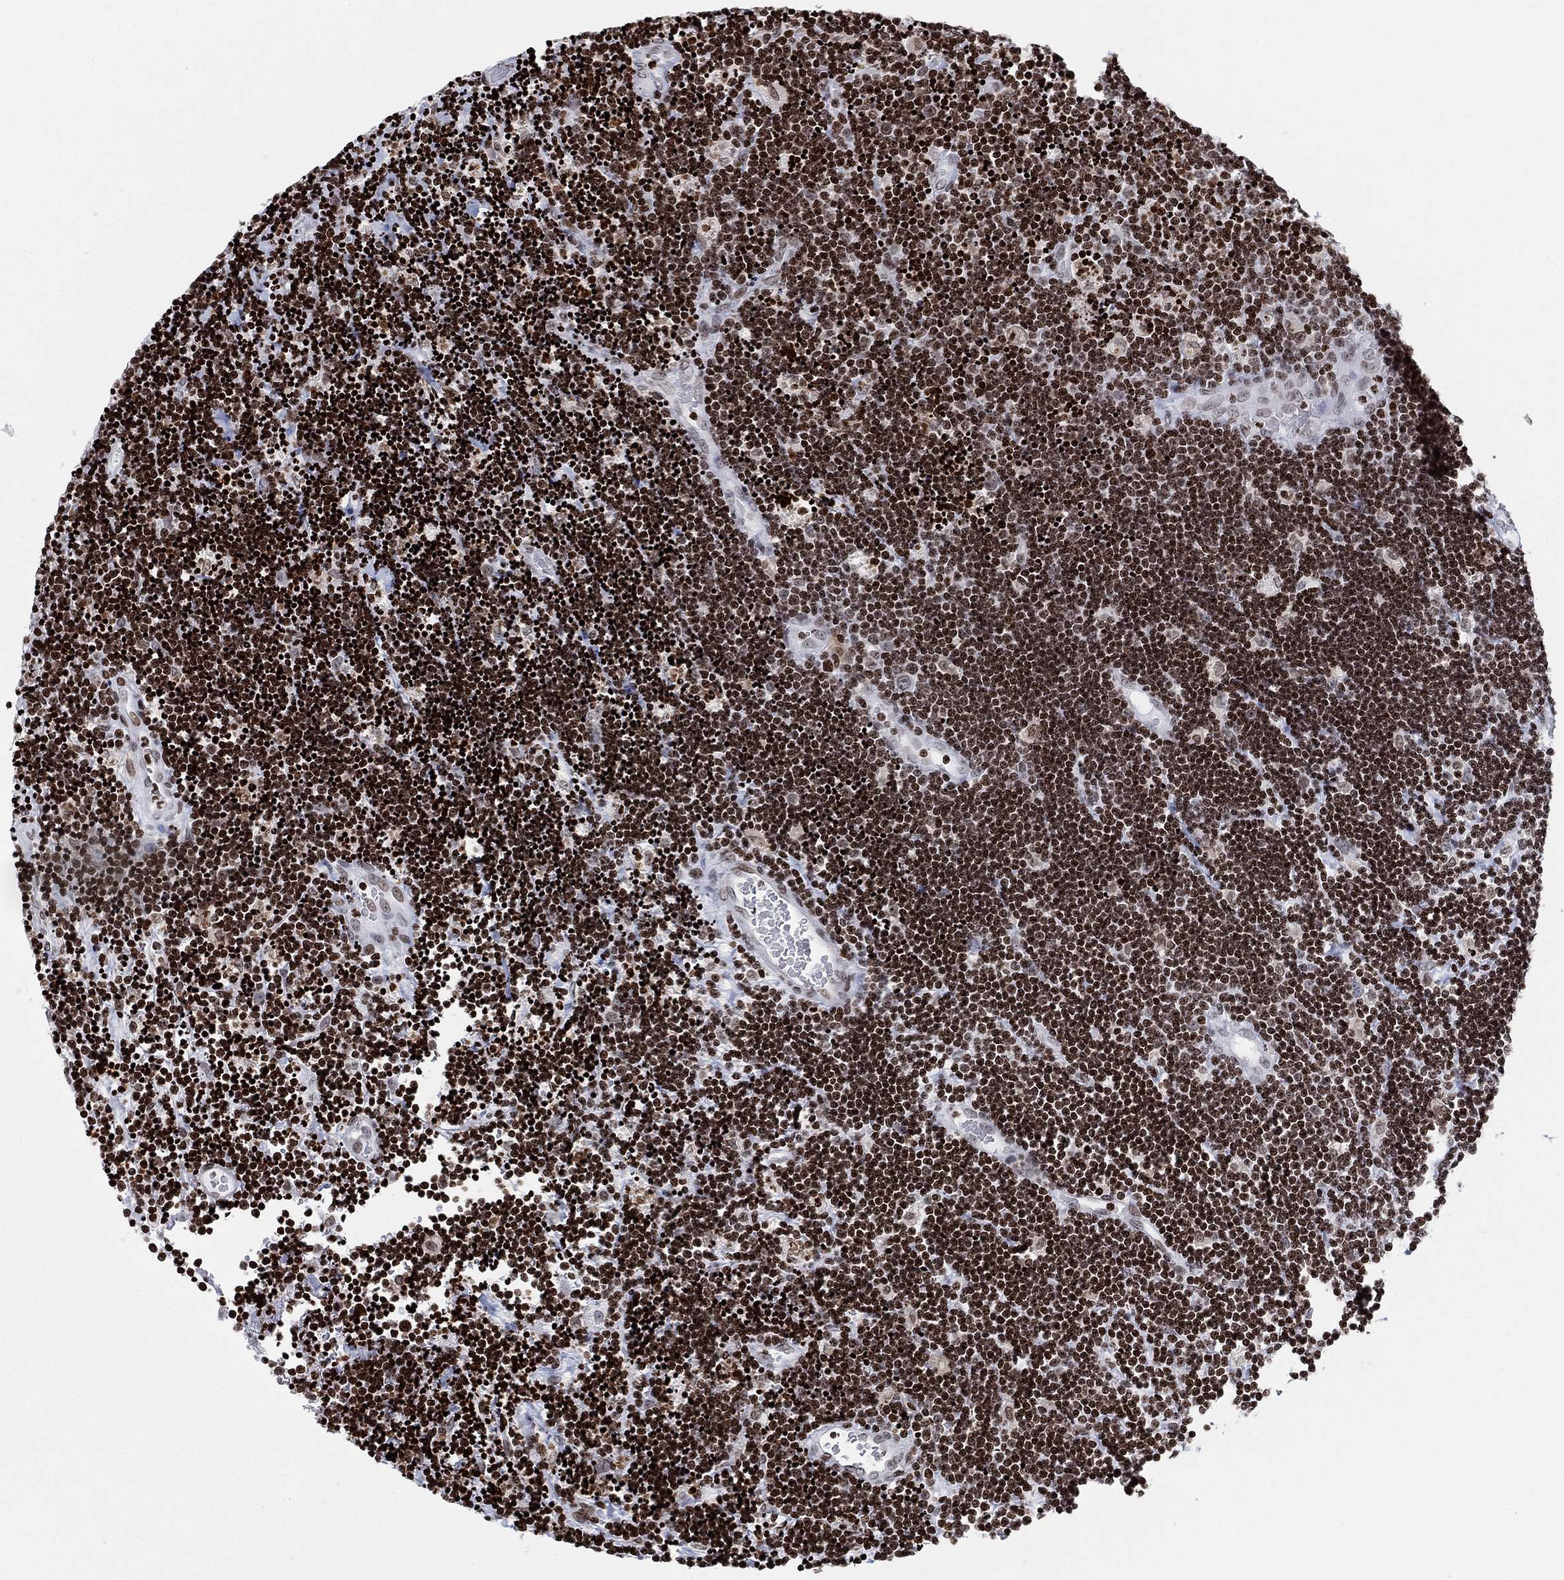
{"staining": {"intensity": "strong", "quantity": "25%-75%", "location": "nuclear"}, "tissue": "lymphoma", "cell_type": "Tumor cells", "image_type": "cancer", "snomed": [{"axis": "morphology", "description": "Malignant lymphoma, non-Hodgkin's type, Low grade"}, {"axis": "topography", "description": "Brain"}], "caption": "A micrograph showing strong nuclear staining in about 25%-75% of tumor cells in malignant lymphoma, non-Hodgkin's type (low-grade), as visualized by brown immunohistochemical staining.", "gene": "MFSD14A", "patient": {"sex": "female", "age": 66}}